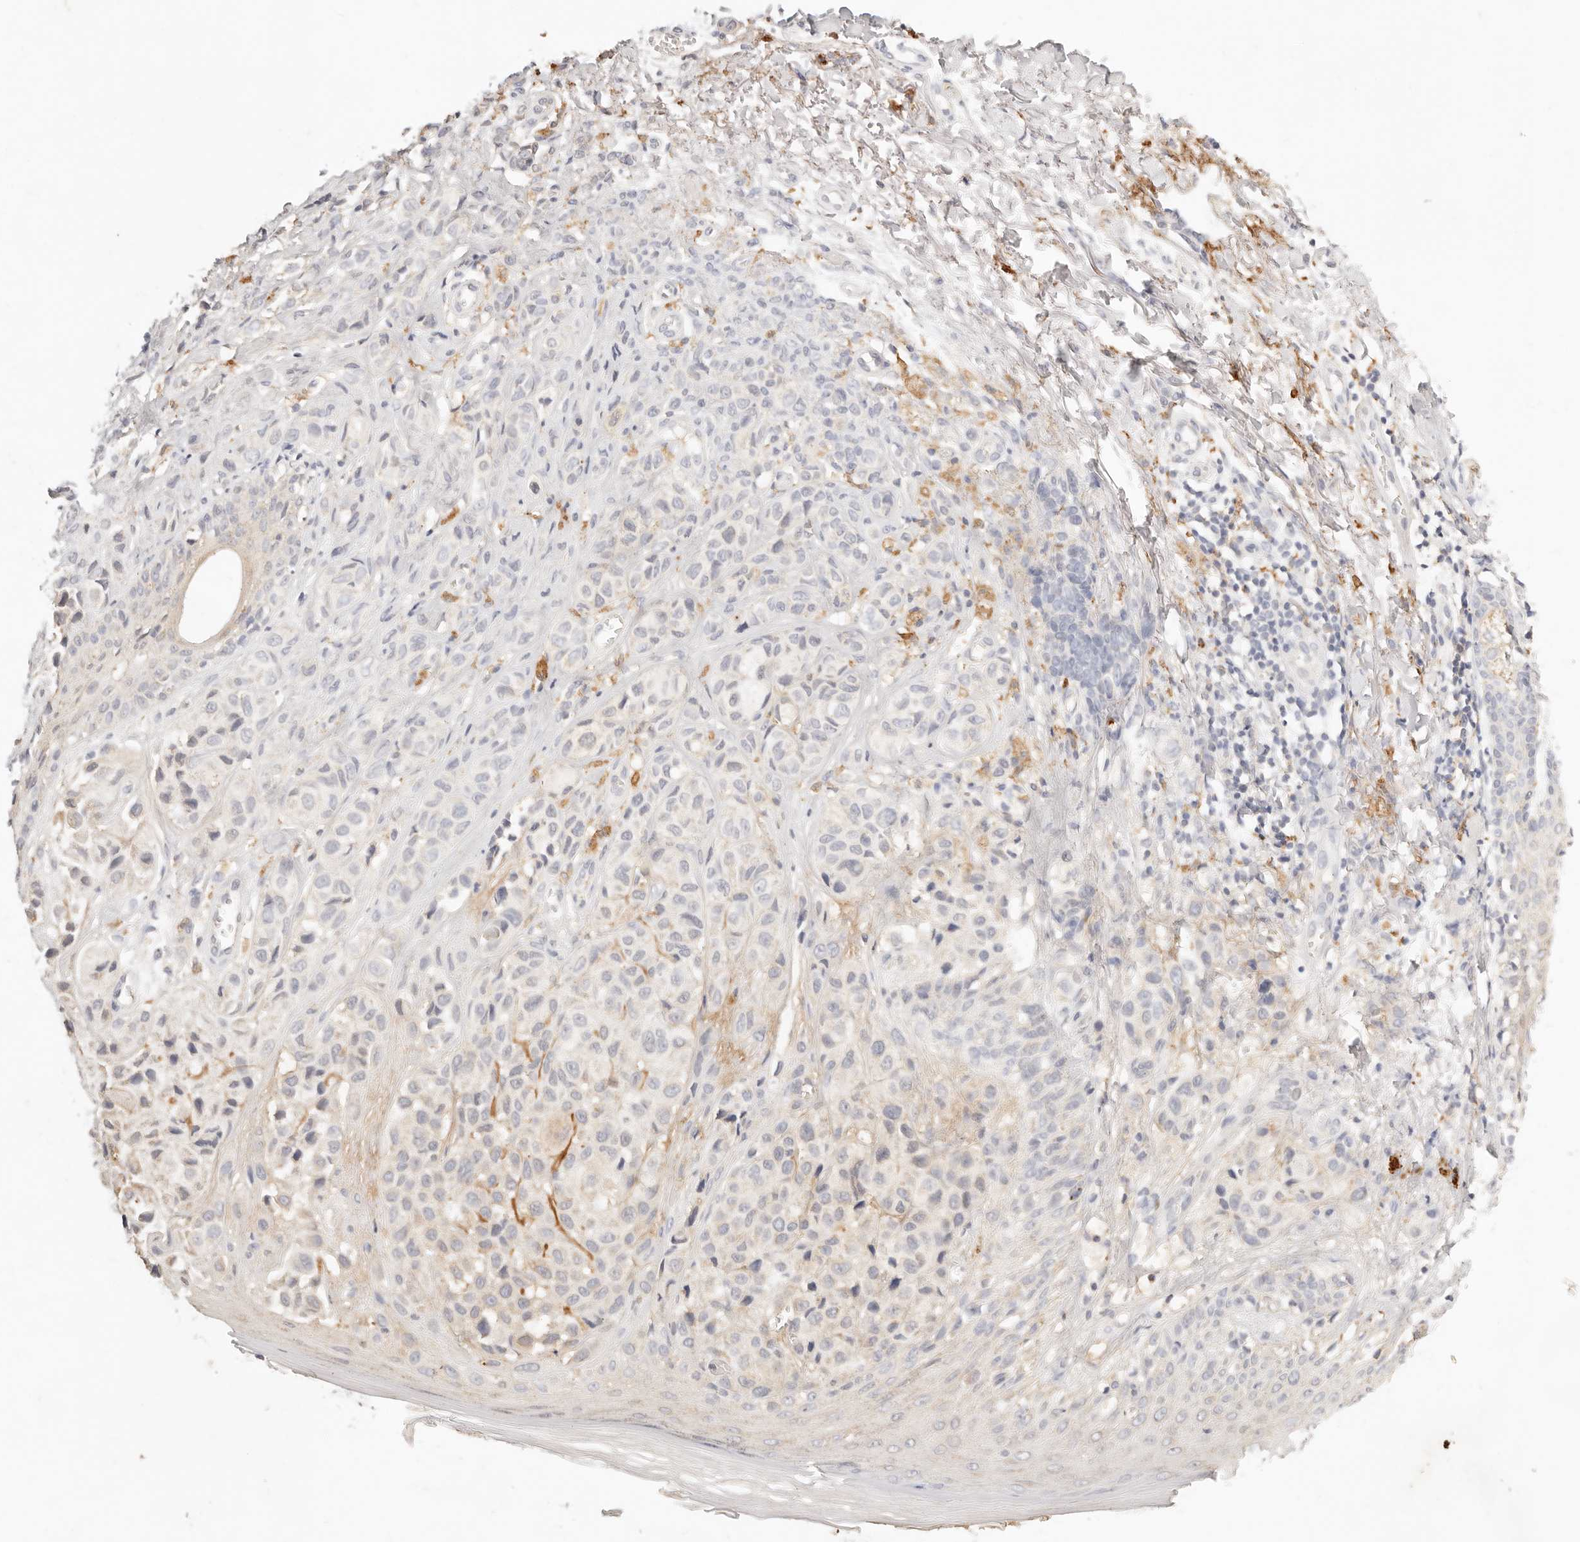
{"staining": {"intensity": "negative", "quantity": "none", "location": "none"}, "tissue": "melanoma", "cell_type": "Tumor cells", "image_type": "cancer", "snomed": [{"axis": "morphology", "description": "Malignant melanoma, NOS"}, {"axis": "topography", "description": "Skin"}], "caption": "DAB (3,3'-diaminobenzidine) immunohistochemical staining of malignant melanoma shows no significant expression in tumor cells. The staining was performed using DAB to visualize the protein expression in brown, while the nuclei were stained in blue with hematoxylin (Magnification: 20x).", "gene": "HK2", "patient": {"sex": "female", "age": 58}}